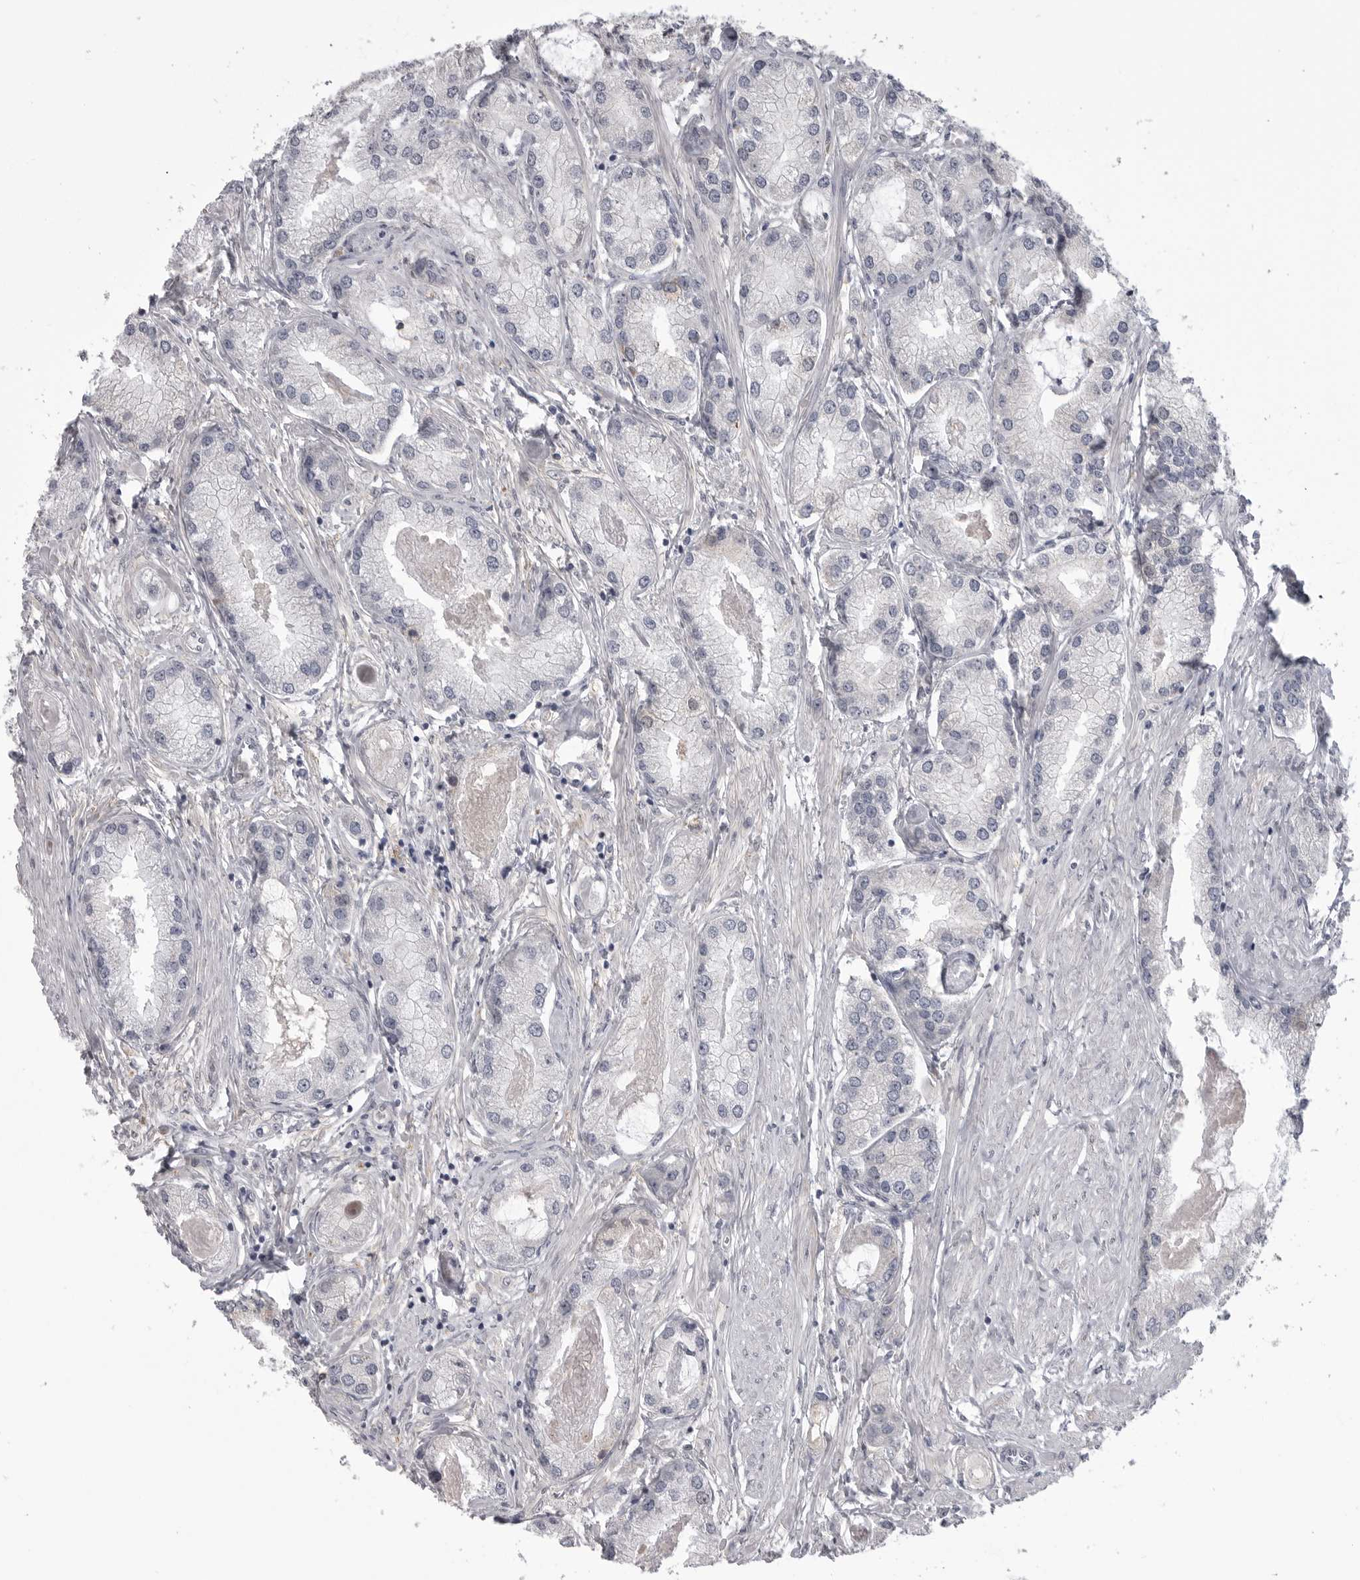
{"staining": {"intensity": "negative", "quantity": "none", "location": "none"}, "tissue": "prostate cancer", "cell_type": "Tumor cells", "image_type": "cancer", "snomed": [{"axis": "morphology", "description": "Adenocarcinoma, Low grade"}, {"axis": "topography", "description": "Prostate"}], "caption": "This is an IHC image of human prostate cancer. There is no positivity in tumor cells.", "gene": "FKBP2", "patient": {"sex": "male", "age": 62}}